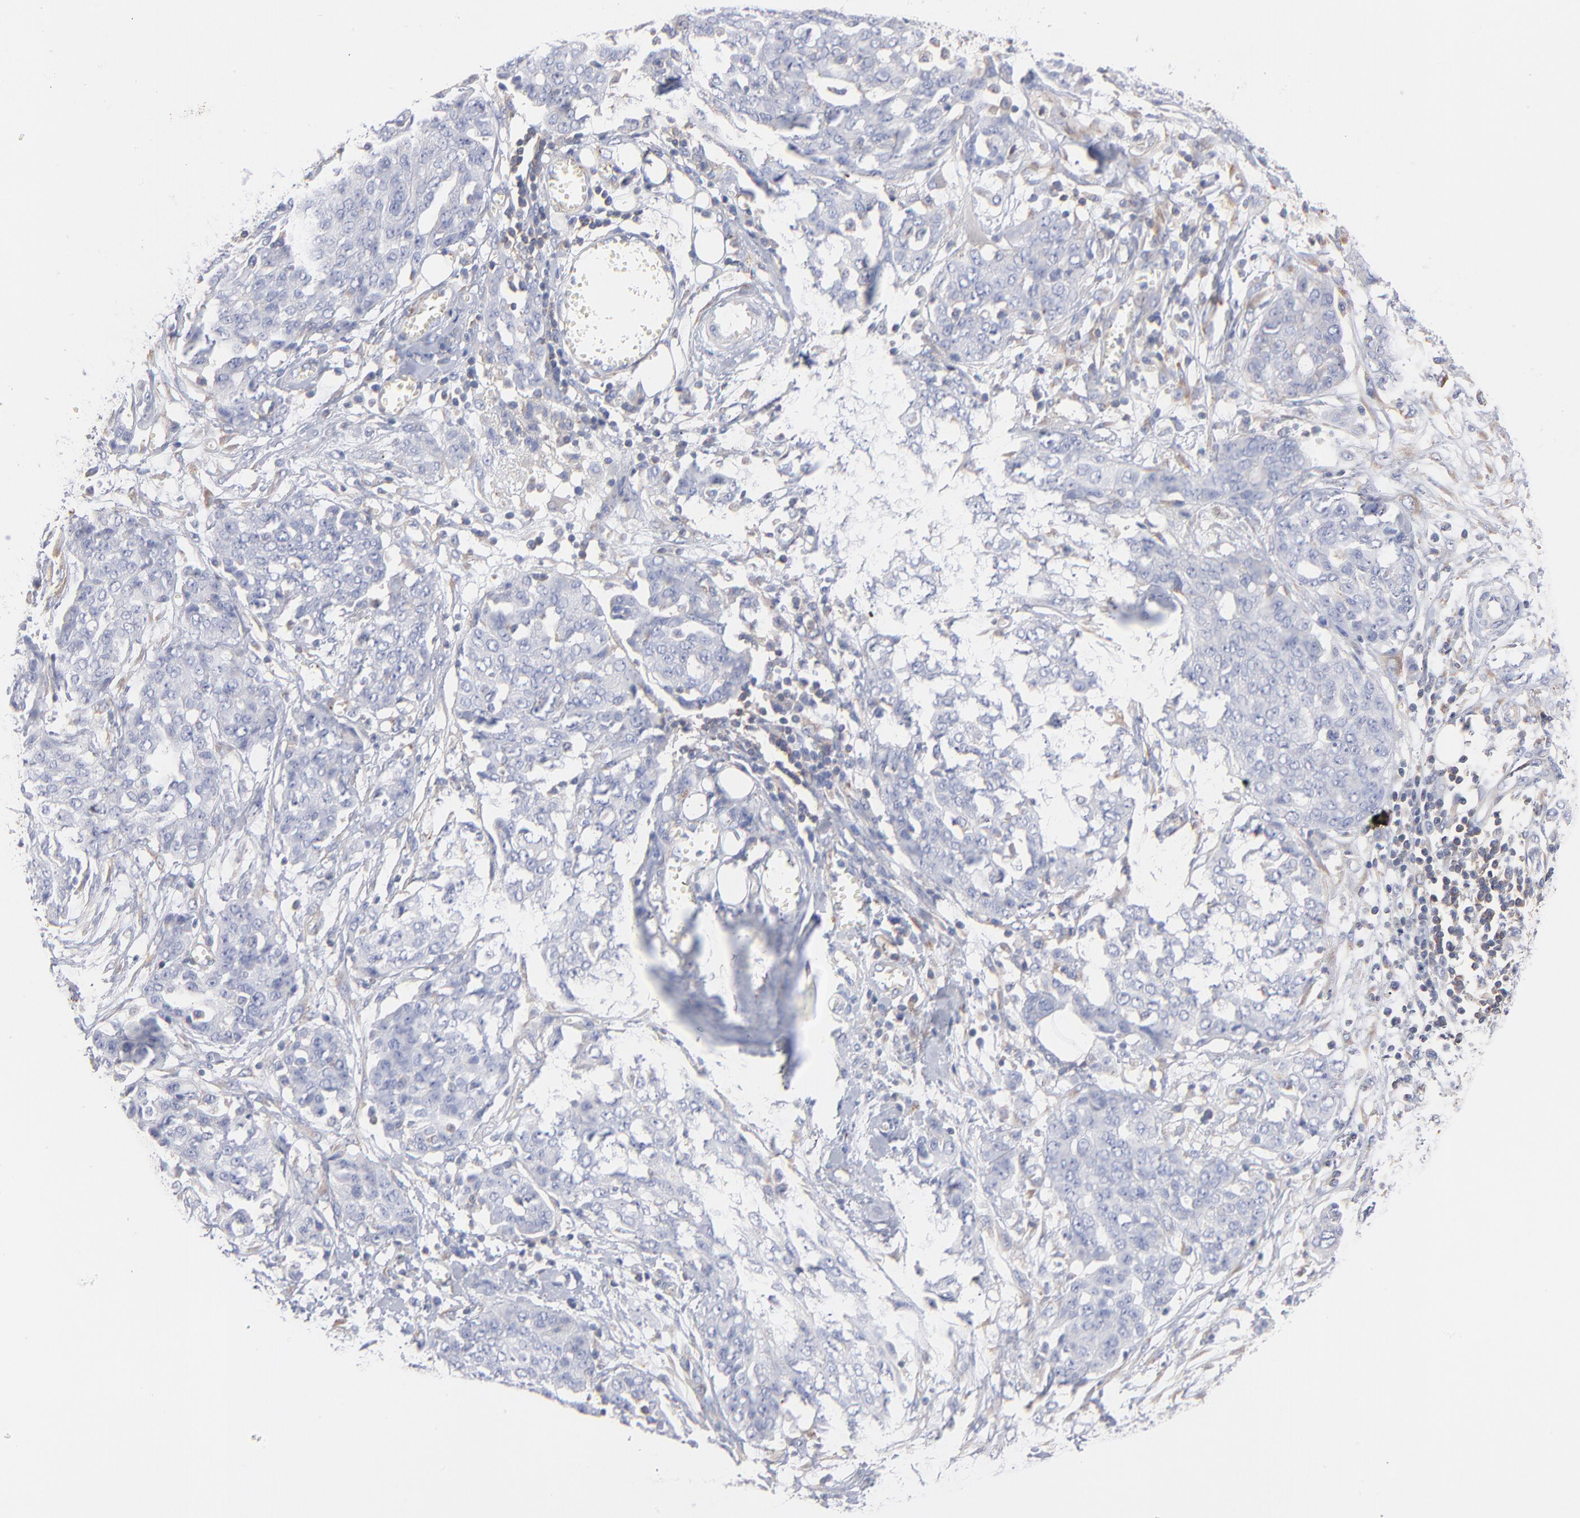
{"staining": {"intensity": "negative", "quantity": "none", "location": "none"}, "tissue": "ovarian cancer", "cell_type": "Tumor cells", "image_type": "cancer", "snomed": [{"axis": "morphology", "description": "Cystadenocarcinoma, serous, NOS"}, {"axis": "topography", "description": "Soft tissue"}, {"axis": "topography", "description": "Ovary"}], "caption": "Tumor cells are negative for brown protein staining in serous cystadenocarcinoma (ovarian).", "gene": "SEPTIN6", "patient": {"sex": "female", "age": 57}}